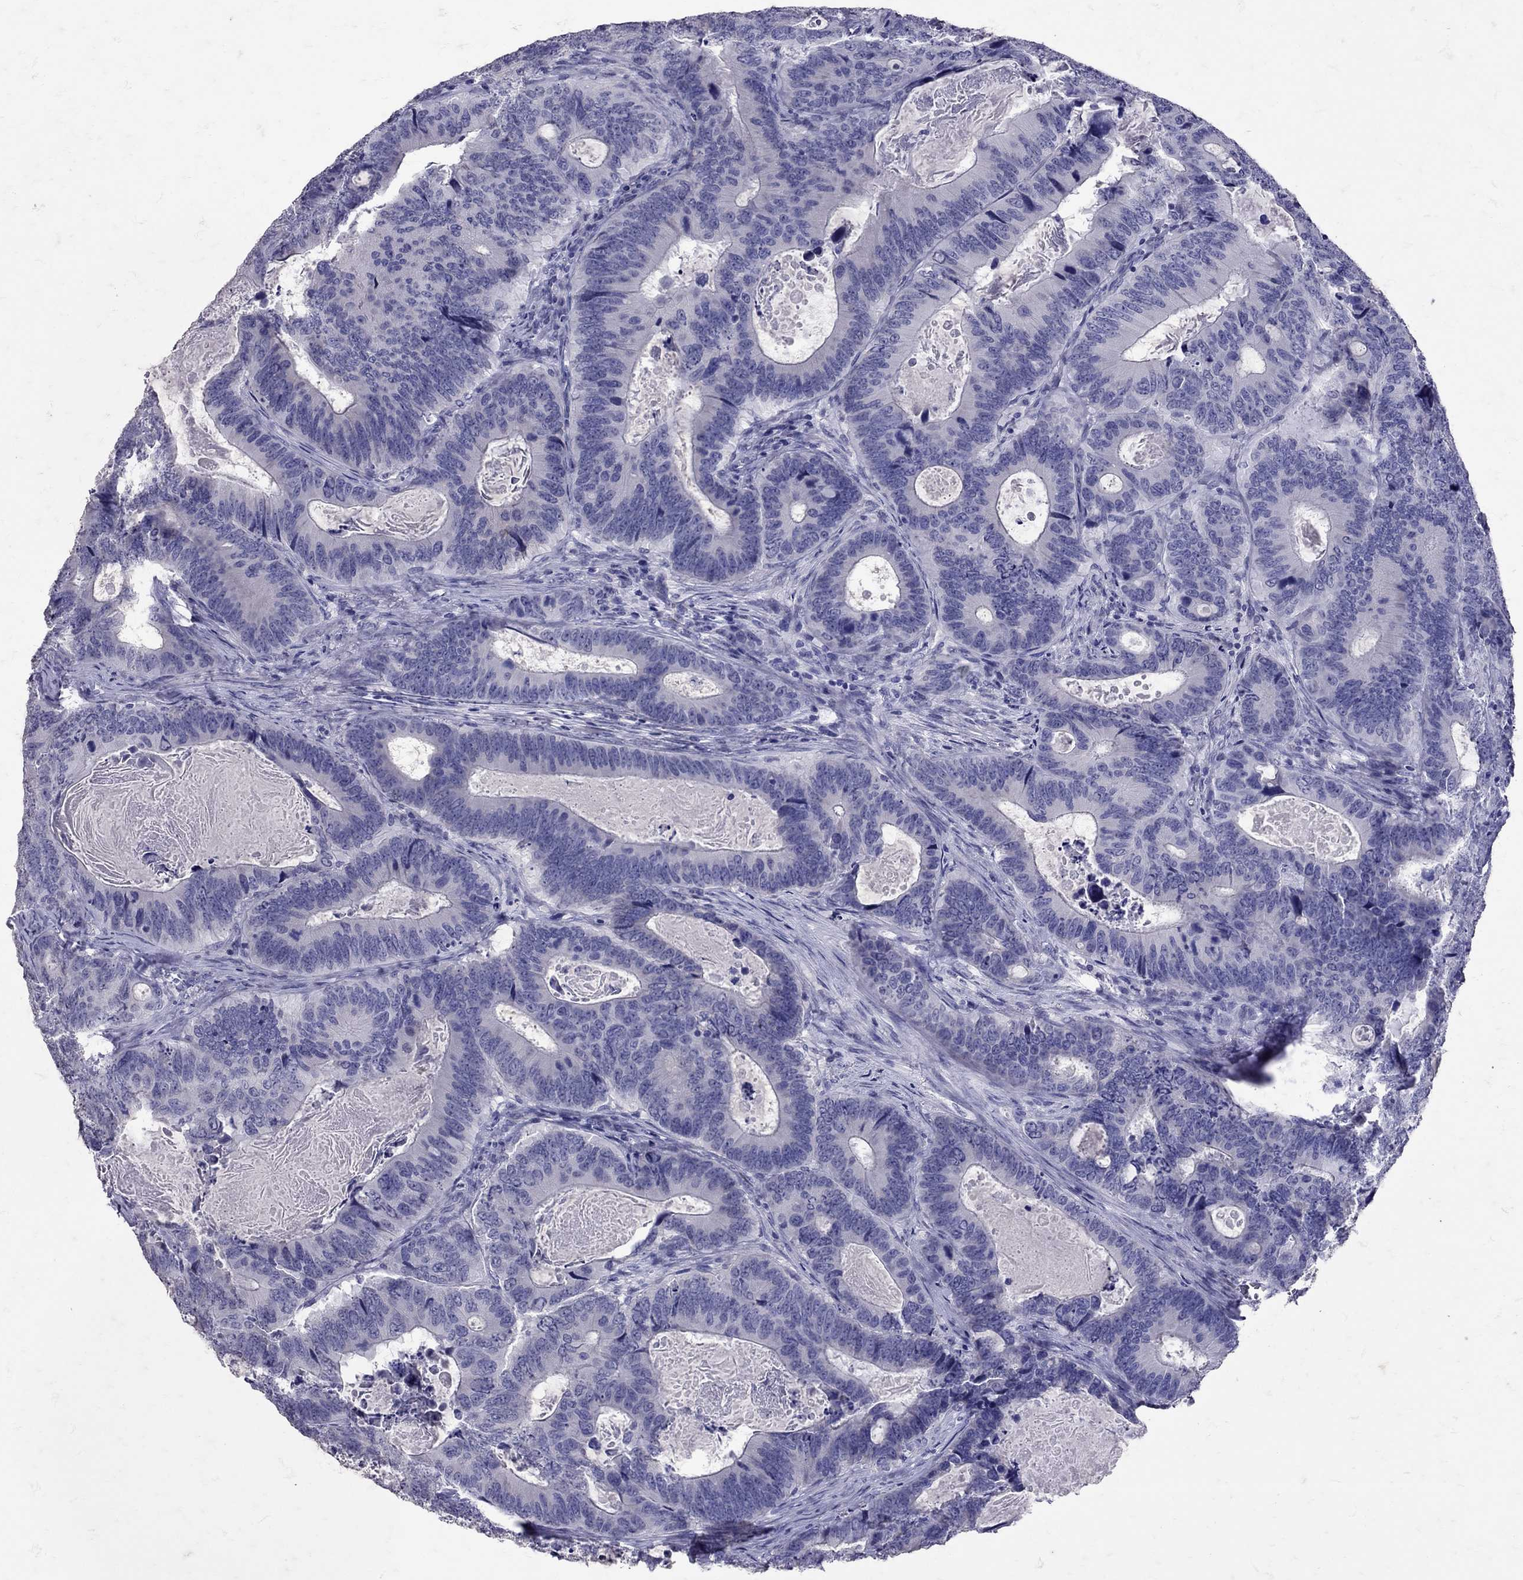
{"staining": {"intensity": "negative", "quantity": "none", "location": "none"}, "tissue": "colorectal cancer", "cell_type": "Tumor cells", "image_type": "cancer", "snomed": [{"axis": "morphology", "description": "Adenocarcinoma, NOS"}, {"axis": "topography", "description": "Colon"}], "caption": "Immunohistochemistry (IHC) of human adenocarcinoma (colorectal) demonstrates no staining in tumor cells. (DAB immunohistochemistry (IHC) with hematoxylin counter stain).", "gene": "SST", "patient": {"sex": "female", "age": 82}}